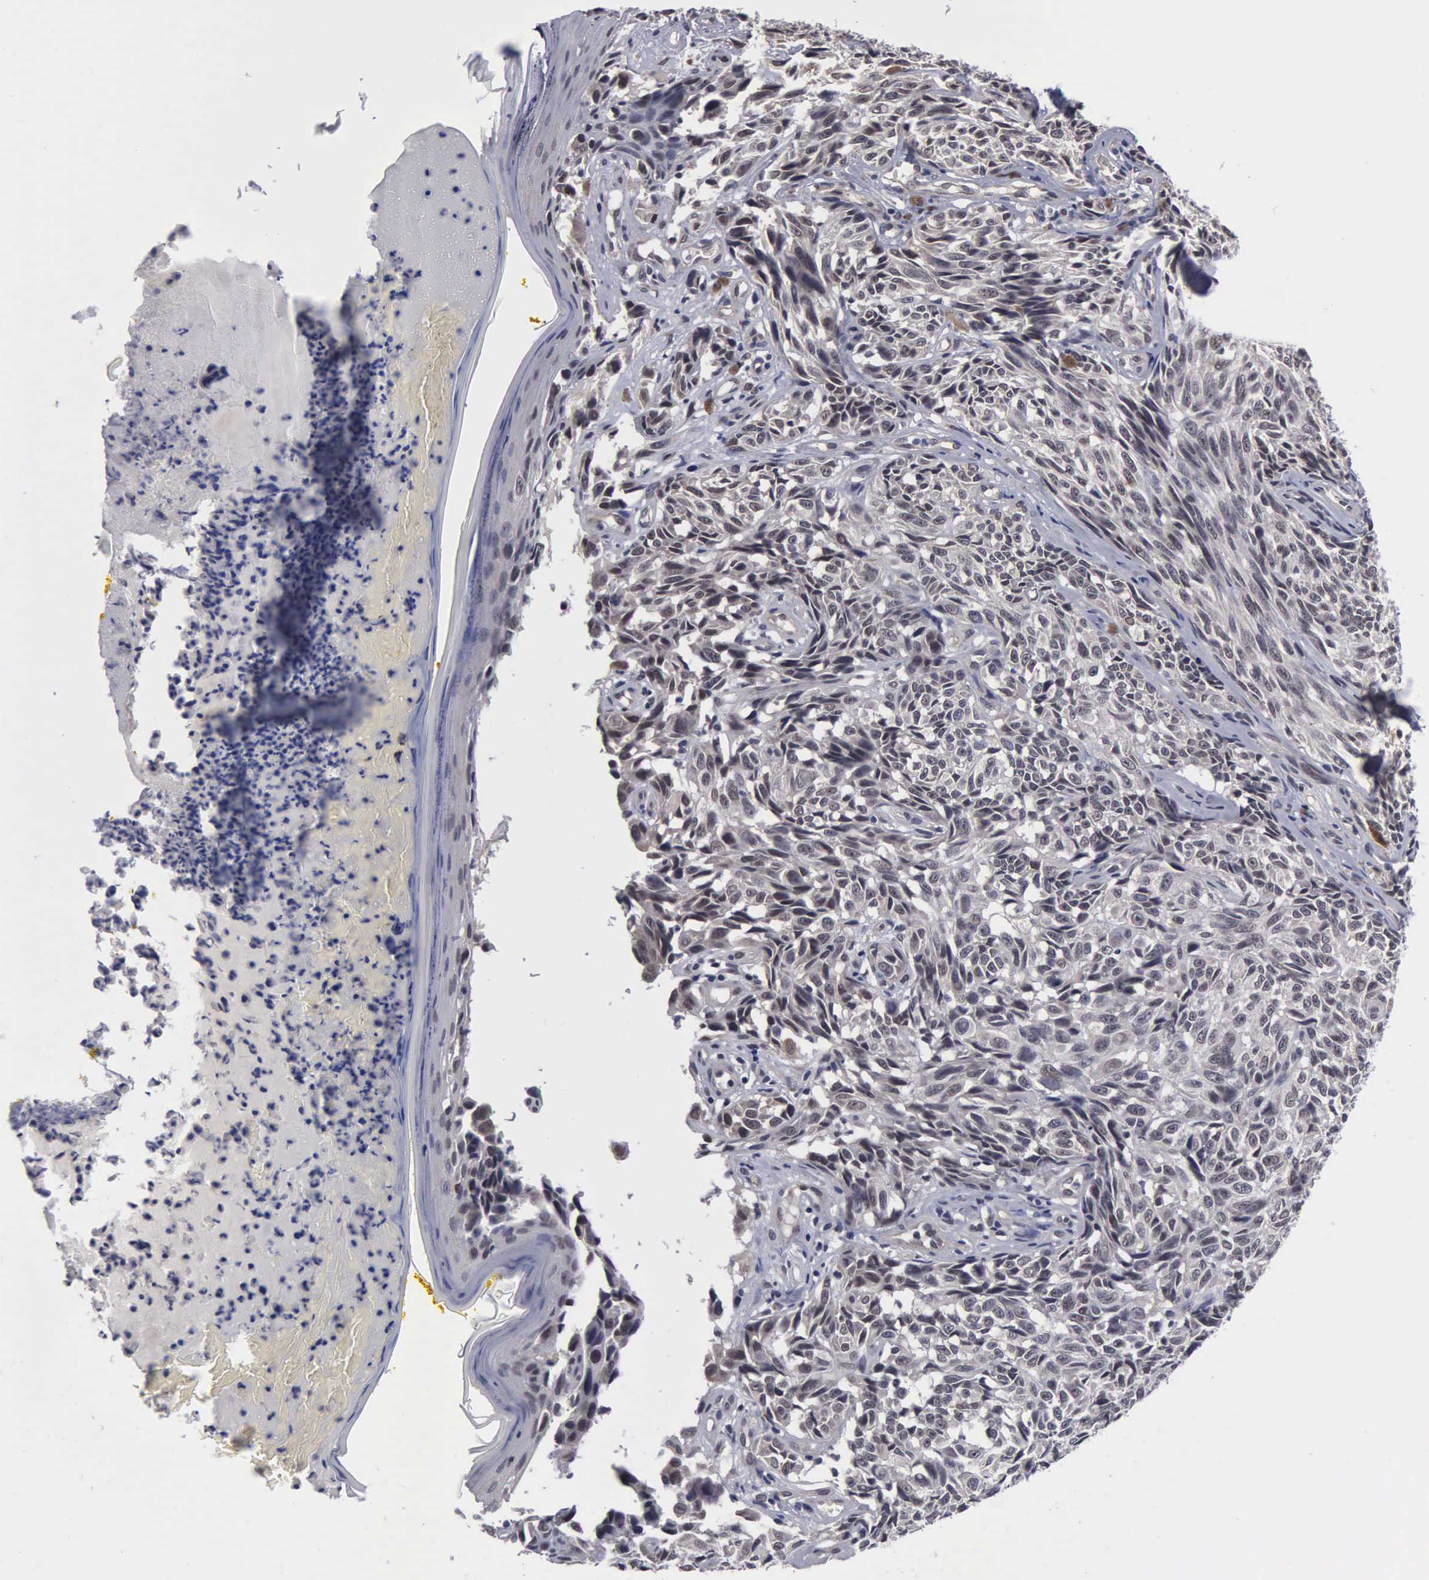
{"staining": {"intensity": "weak", "quantity": "<25%", "location": "nuclear"}, "tissue": "melanoma", "cell_type": "Tumor cells", "image_type": "cancer", "snomed": [{"axis": "morphology", "description": "Malignant melanoma, NOS"}, {"axis": "topography", "description": "Skin"}], "caption": "Histopathology image shows no protein staining in tumor cells of melanoma tissue.", "gene": "ZBTB33", "patient": {"sex": "male", "age": 67}}